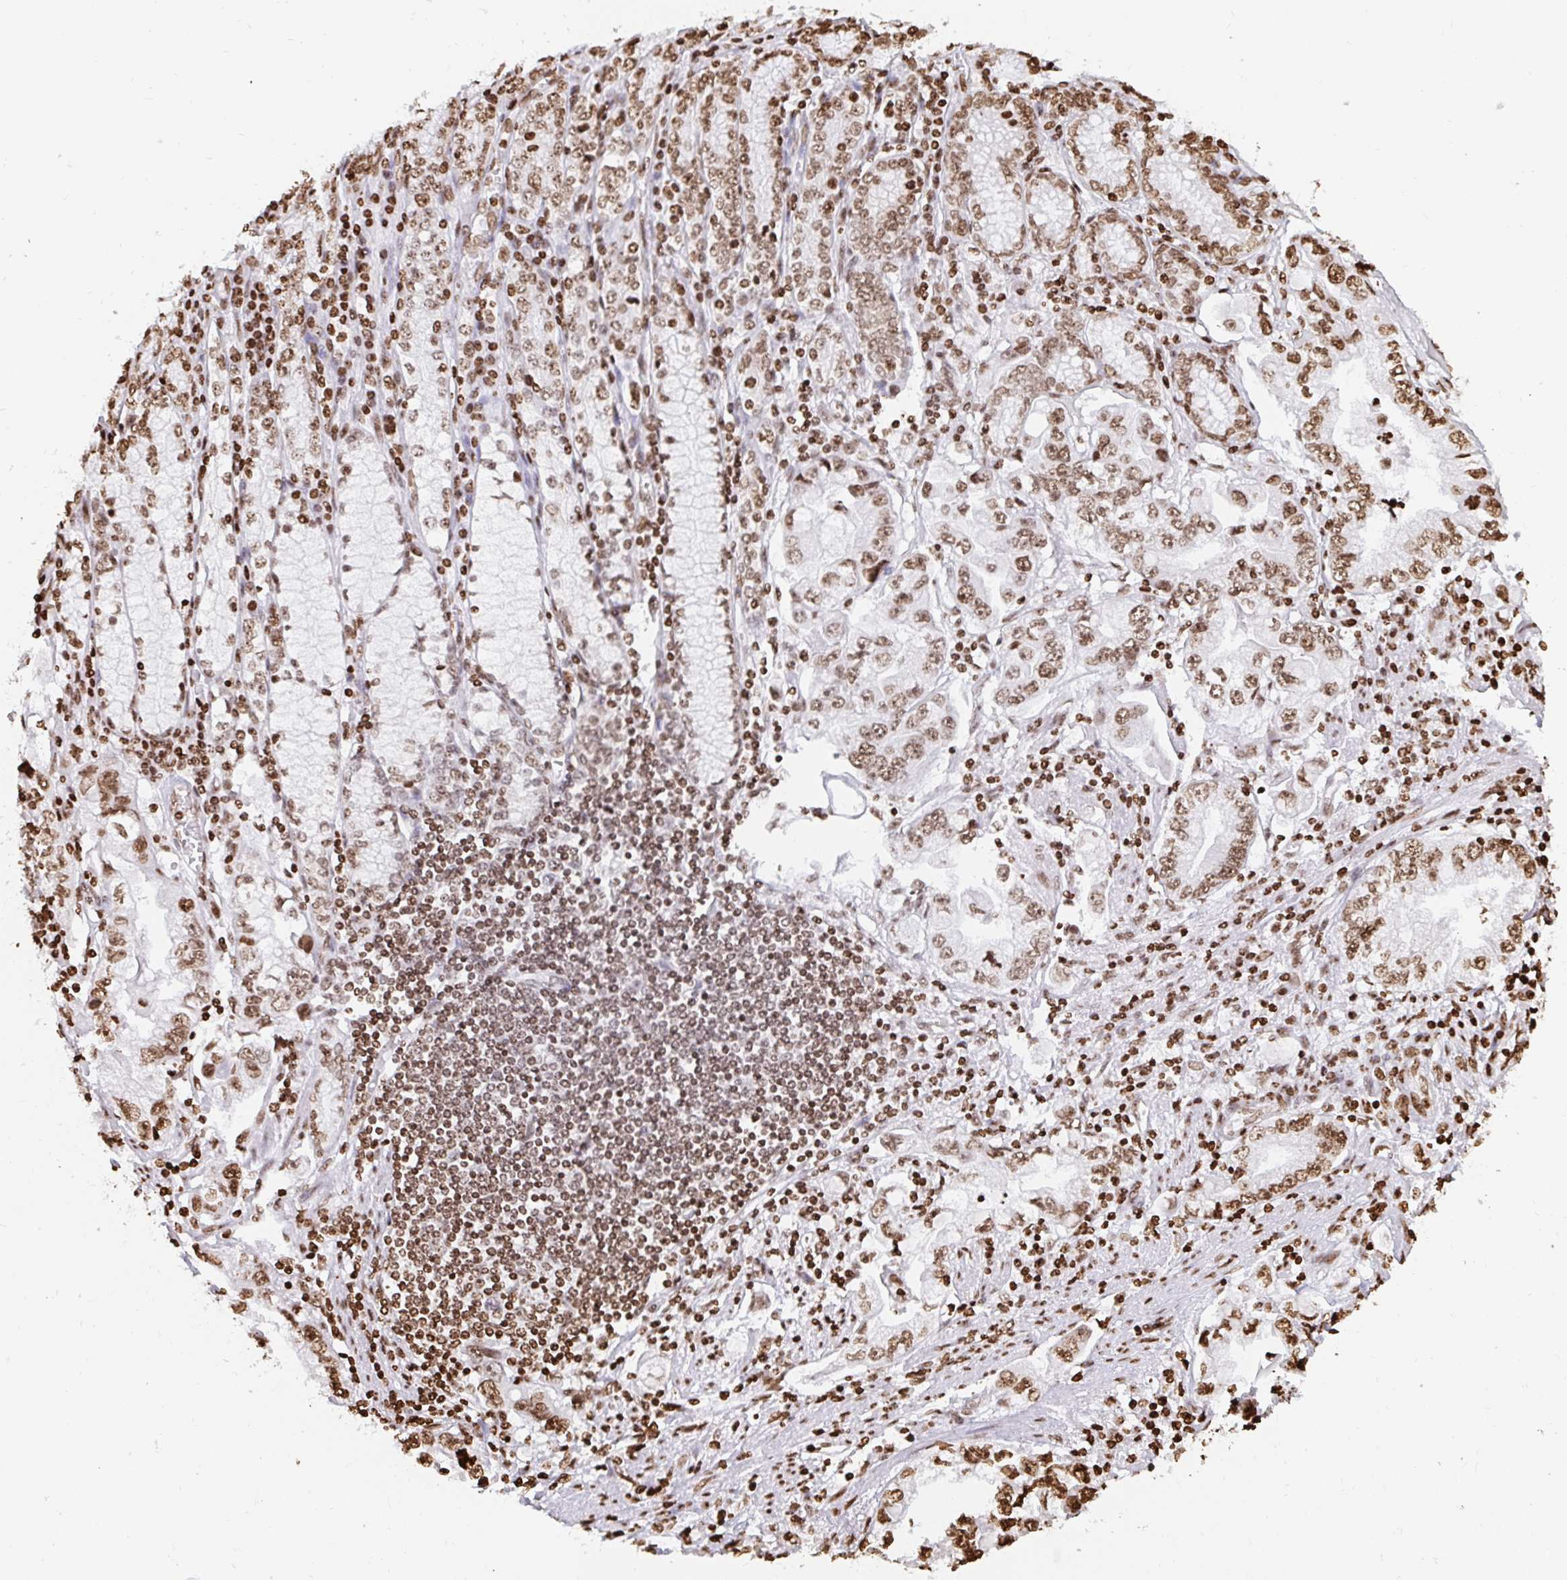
{"staining": {"intensity": "moderate", "quantity": ">75%", "location": "nuclear"}, "tissue": "stomach cancer", "cell_type": "Tumor cells", "image_type": "cancer", "snomed": [{"axis": "morphology", "description": "Adenocarcinoma, NOS"}, {"axis": "topography", "description": "Stomach, lower"}], "caption": "Immunohistochemical staining of human stomach cancer shows medium levels of moderate nuclear staining in approximately >75% of tumor cells.", "gene": "H2BC5", "patient": {"sex": "female", "age": 93}}